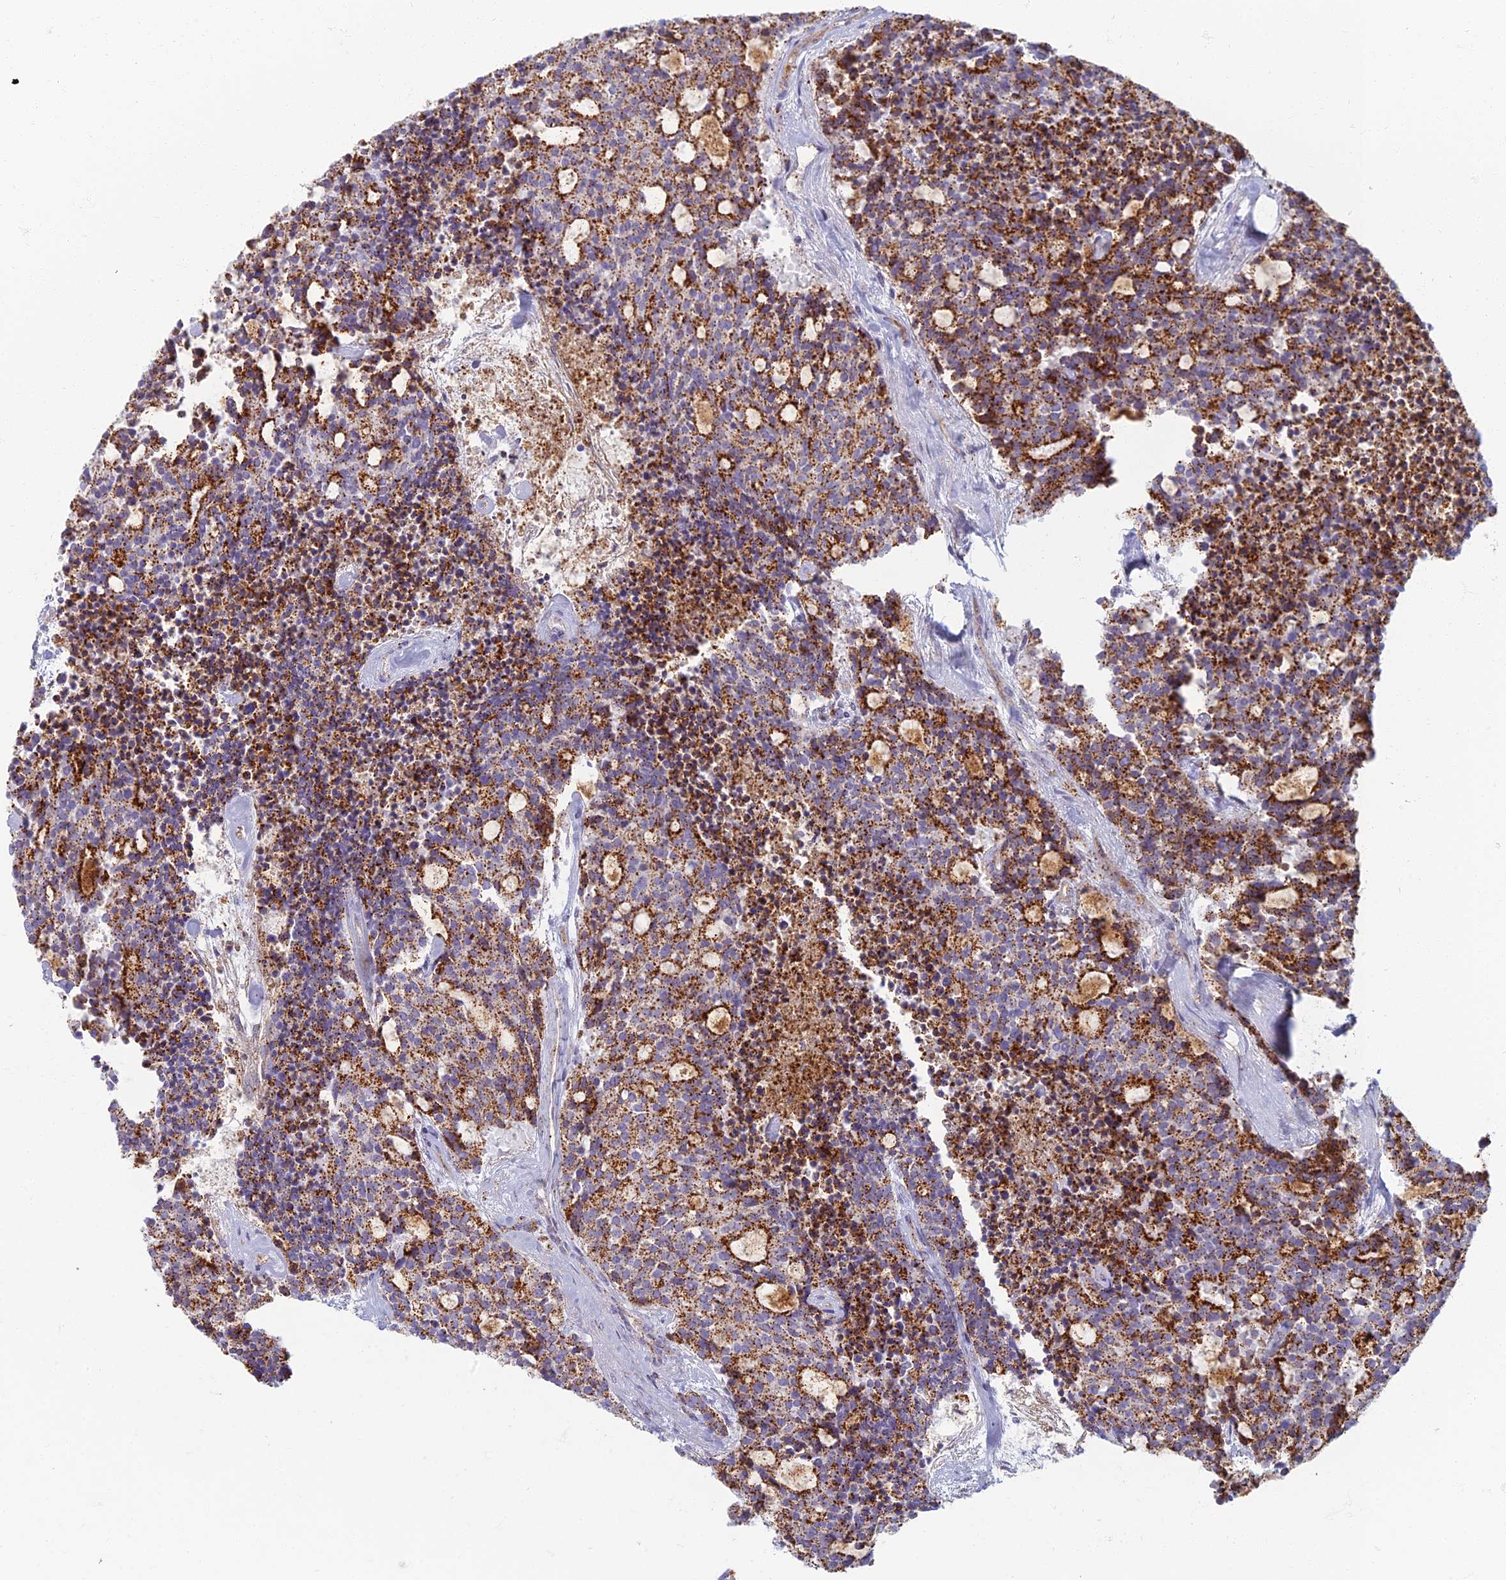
{"staining": {"intensity": "strong", "quantity": ">75%", "location": "cytoplasmic/membranous"}, "tissue": "carcinoid", "cell_type": "Tumor cells", "image_type": "cancer", "snomed": [{"axis": "morphology", "description": "Carcinoid, malignant, NOS"}, {"axis": "topography", "description": "Pancreas"}], "caption": "Immunohistochemical staining of carcinoid (malignant) reveals high levels of strong cytoplasmic/membranous protein positivity in approximately >75% of tumor cells. Using DAB (brown) and hematoxylin (blue) stains, captured at high magnification using brightfield microscopy.", "gene": "CHMP4B", "patient": {"sex": "female", "age": 54}}